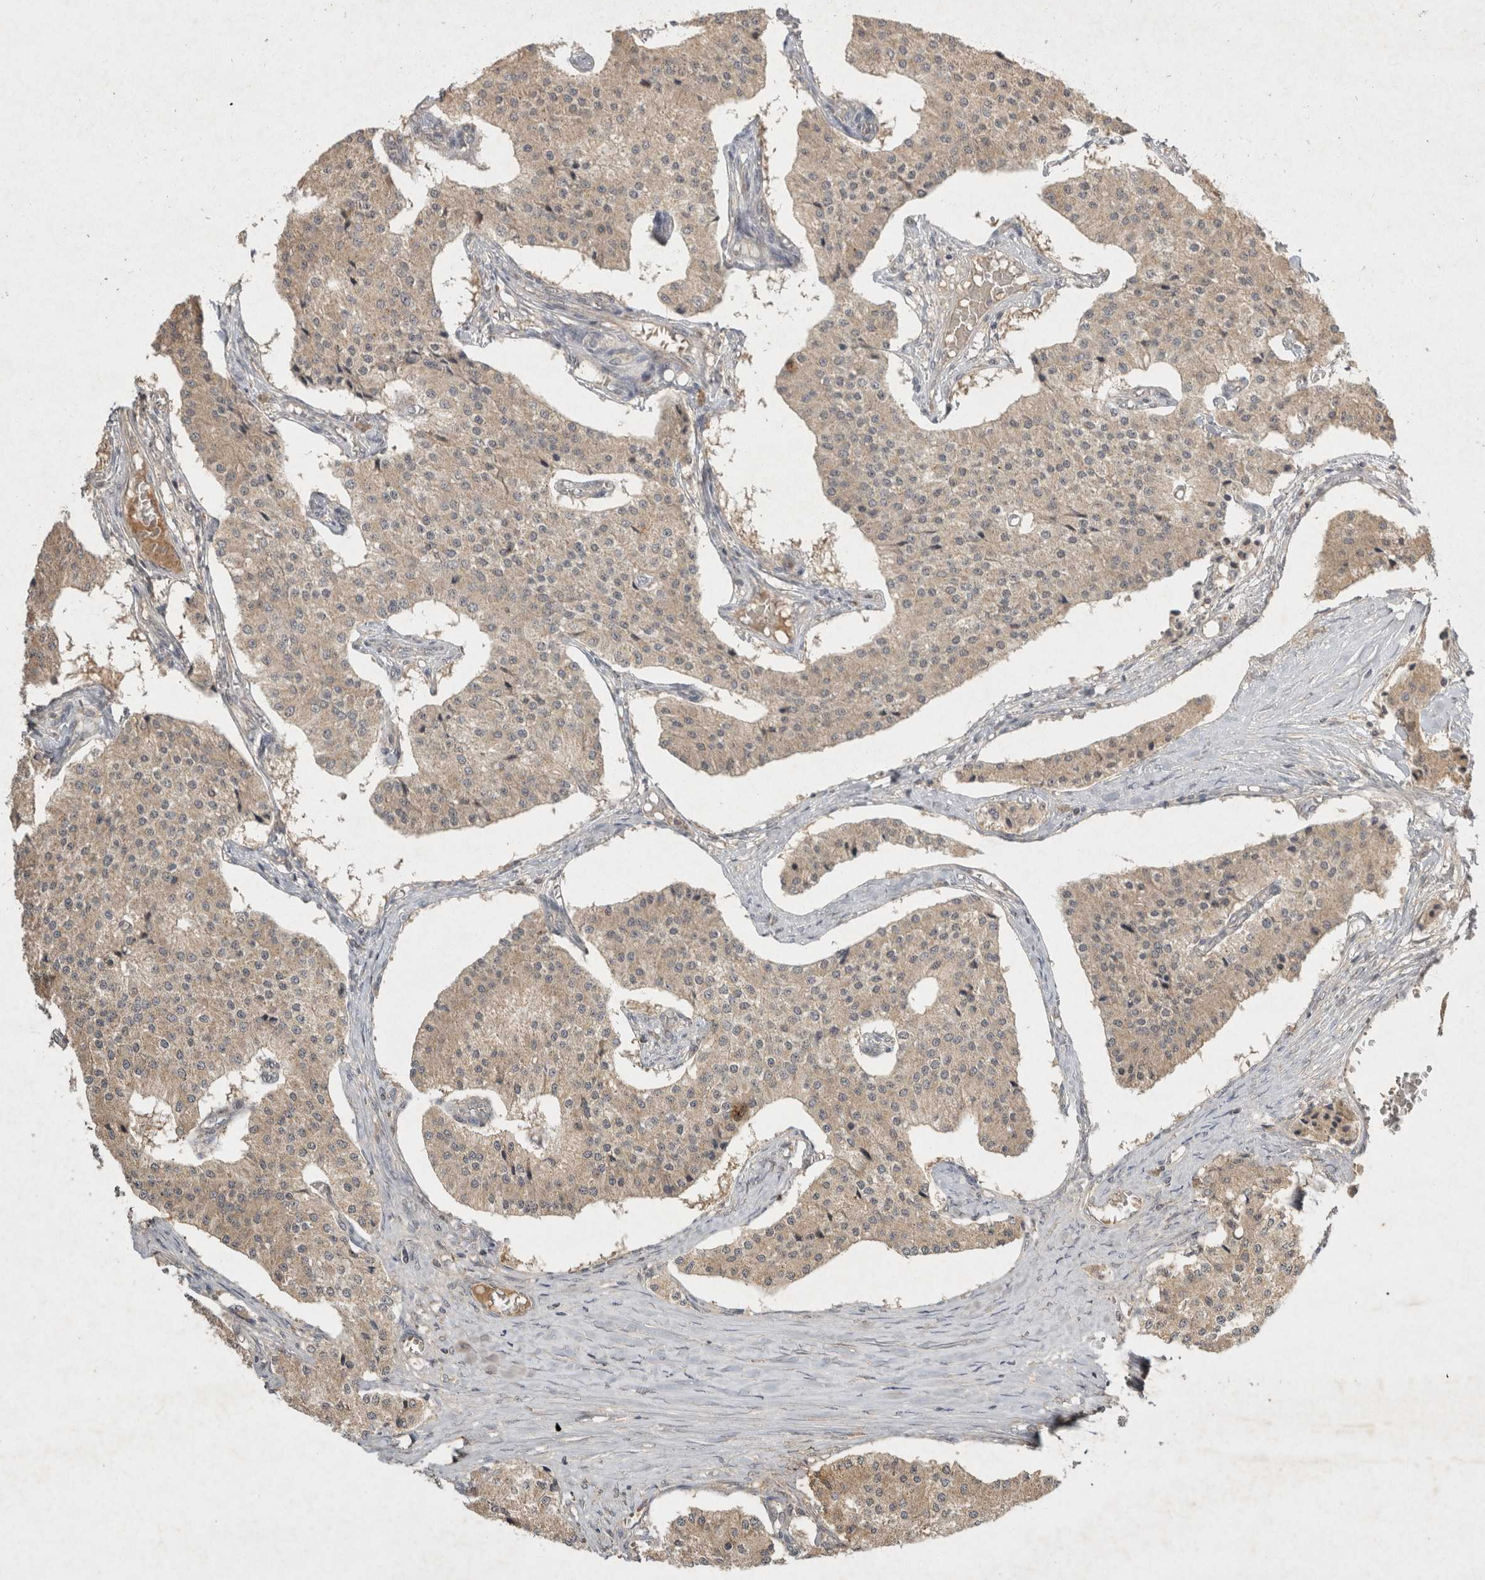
{"staining": {"intensity": "weak", "quantity": ">75%", "location": "cytoplasmic/membranous"}, "tissue": "carcinoid", "cell_type": "Tumor cells", "image_type": "cancer", "snomed": [{"axis": "morphology", "description": "Carcinoid, malignant, NOS"}, {"axis": "topography", "description": "Colon"}], "caption": "Carcinoid (malignant) stained with a protein marker demonstrates weak staining in tumor cells.", "gene": "LOXL2", "patient": {"sex": "female", "age": 52}}